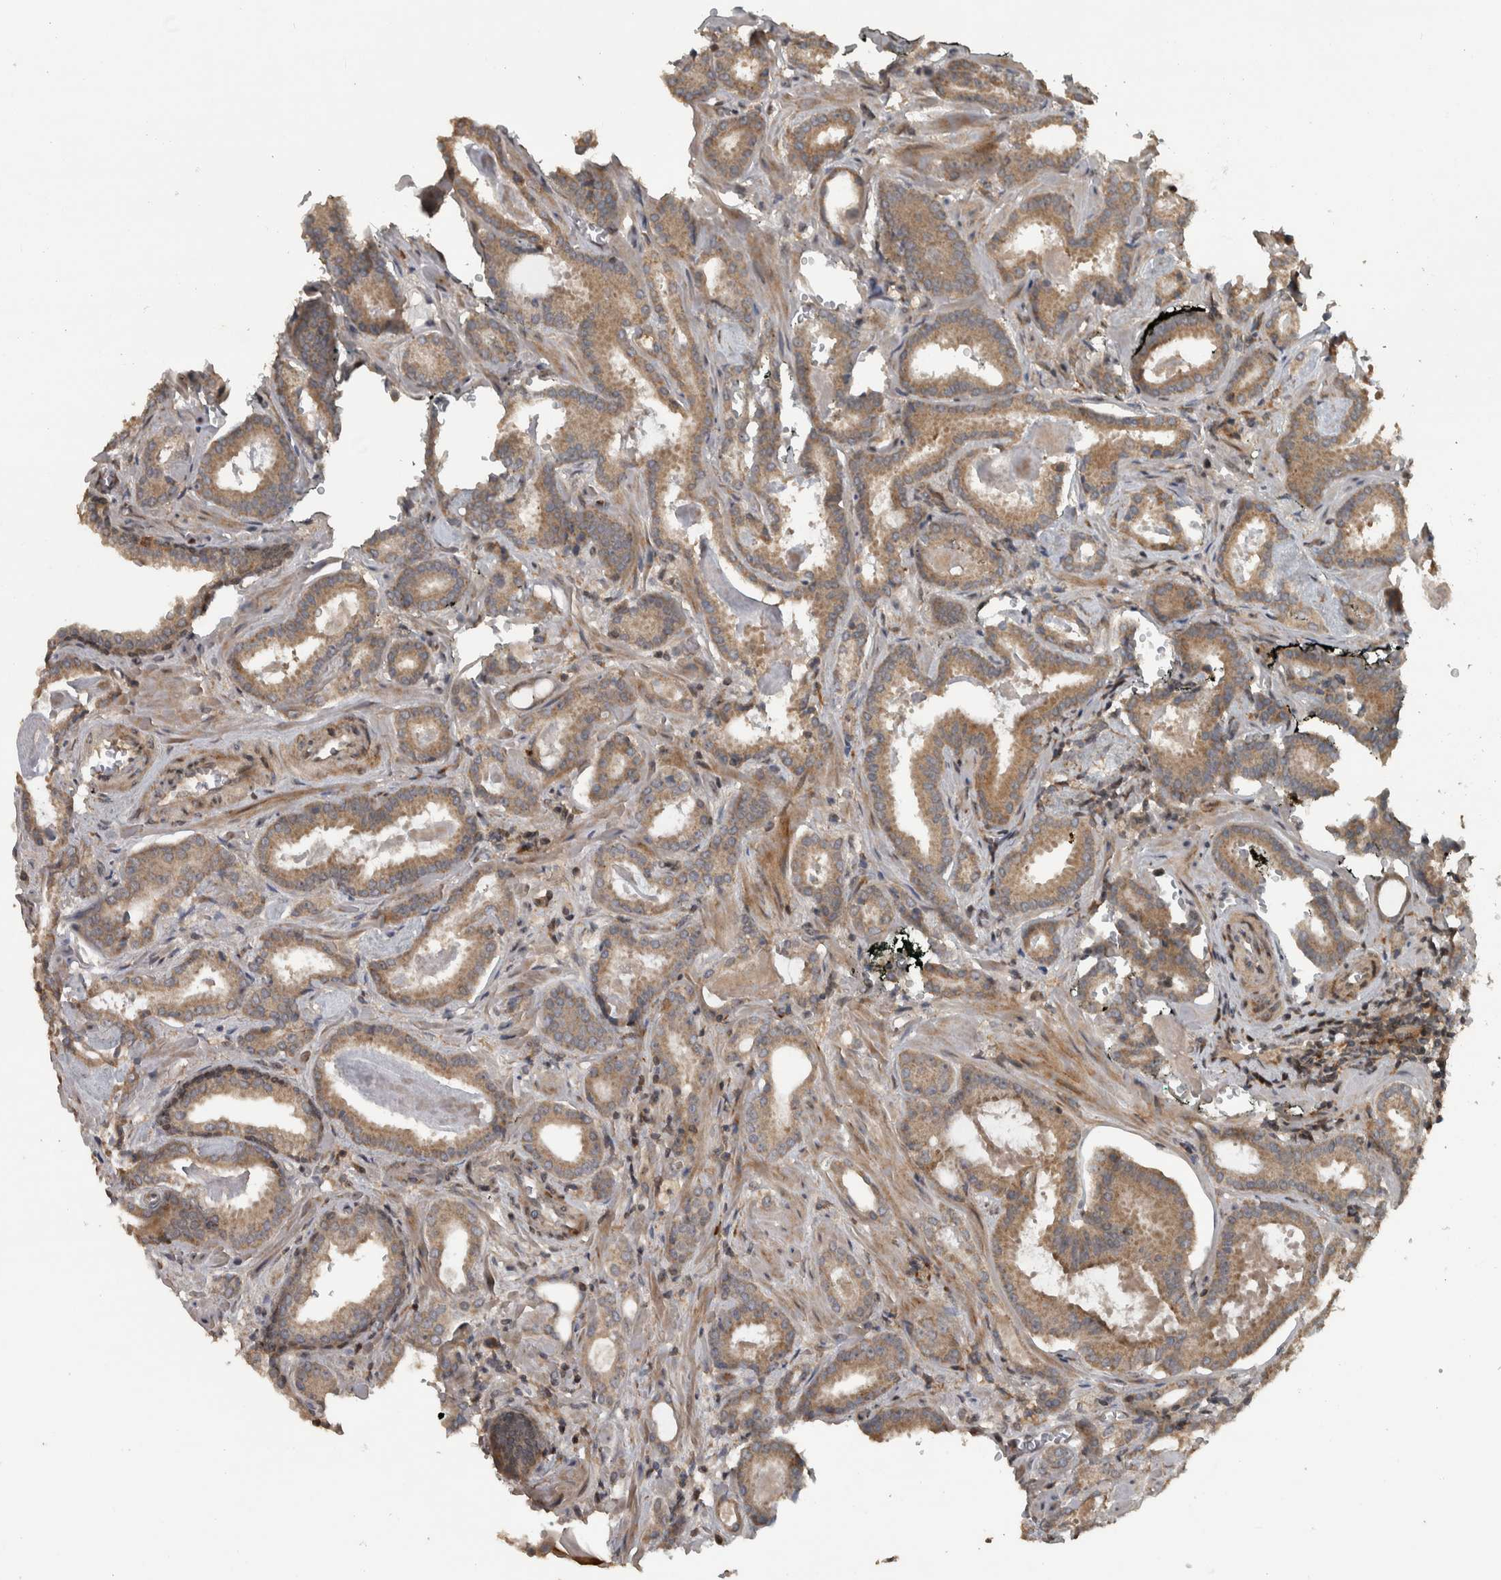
{"staining": {"intensity": "moderate", "quantity": ">75%", "location": "cytoplasmic/membranous"}, "tissue": "prostate cancer", "cell_type": "Tumor cells", "image_type": "cancer", "snomed": [{"axis": "morphology", "description": "Adenocarcinoma, Low grade"}, {"axis": "topography", "description": "Prostate"}], "caption": "Tumor cells demonstrate medium levels of moderate cytoplasmic/membranous expression in approximately >75% of cells in prostate low-grade adenocarcinoma. (Stains: DAB (3,3'-diaminobenzidine) in brown, nuclei in blue, Microscopy: brightfield microscopy at high magnification).", "gene": "ERAL1", "patient": {"sex": "male", "age": 53}}